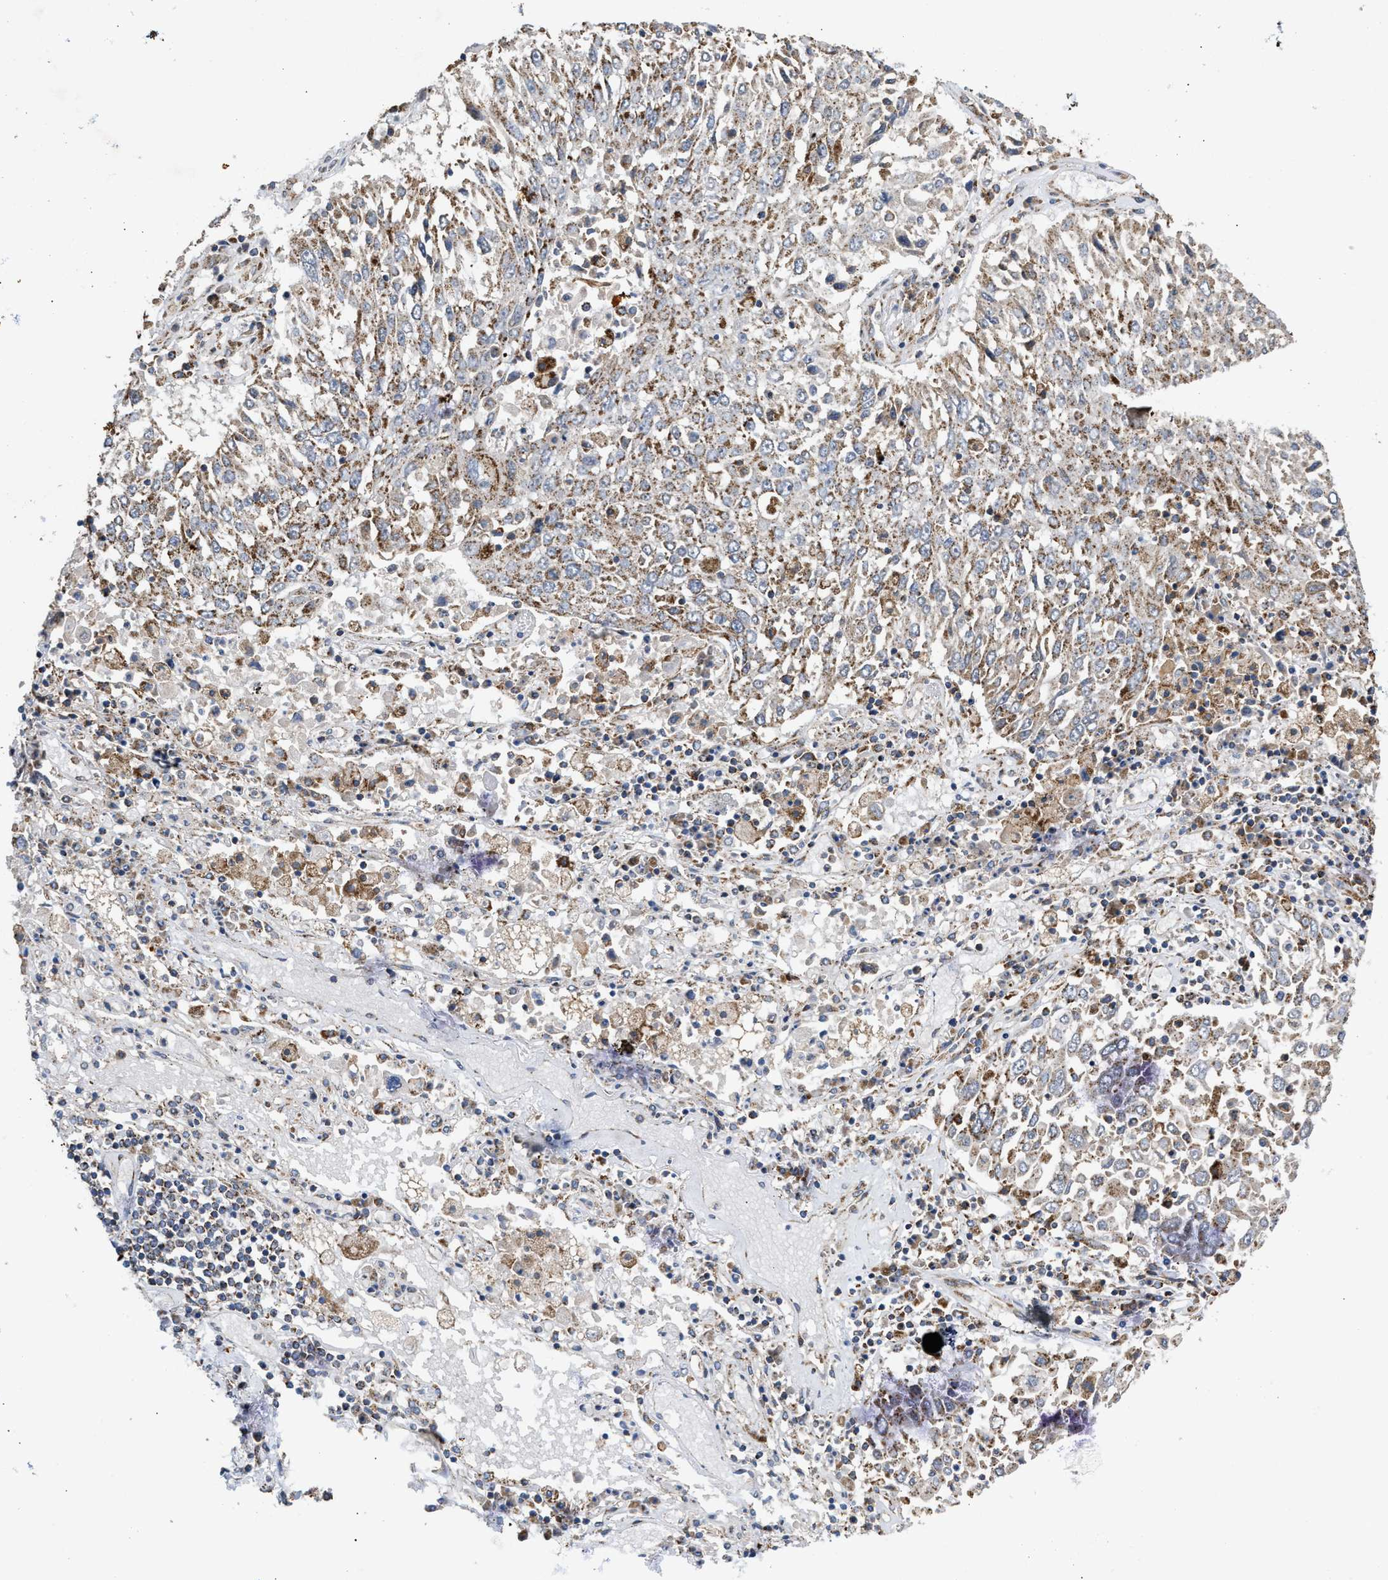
{"staining": {"intensity": "moderate", "quantity": "25%-75%", "location": "cytoplasmic/membranous"}, "tissue": "lung cancer", "cell_type": "Tumor cells", "image_type": "cancer", "snomed": [{"axis": "morphology", "description": "Squamous cell carcinoma, NOS"}, {"axis": "topography", "description": "Lung"}], "caption": "Brown immunohistochemical staining in lung cancer (squamous cell carcinoma) displays moderate cytoplasmic/membranous expression in about 25%-75% of tumor cells.", "gene": "TACO1", "patient": {"sex": "male", "age": 65}}